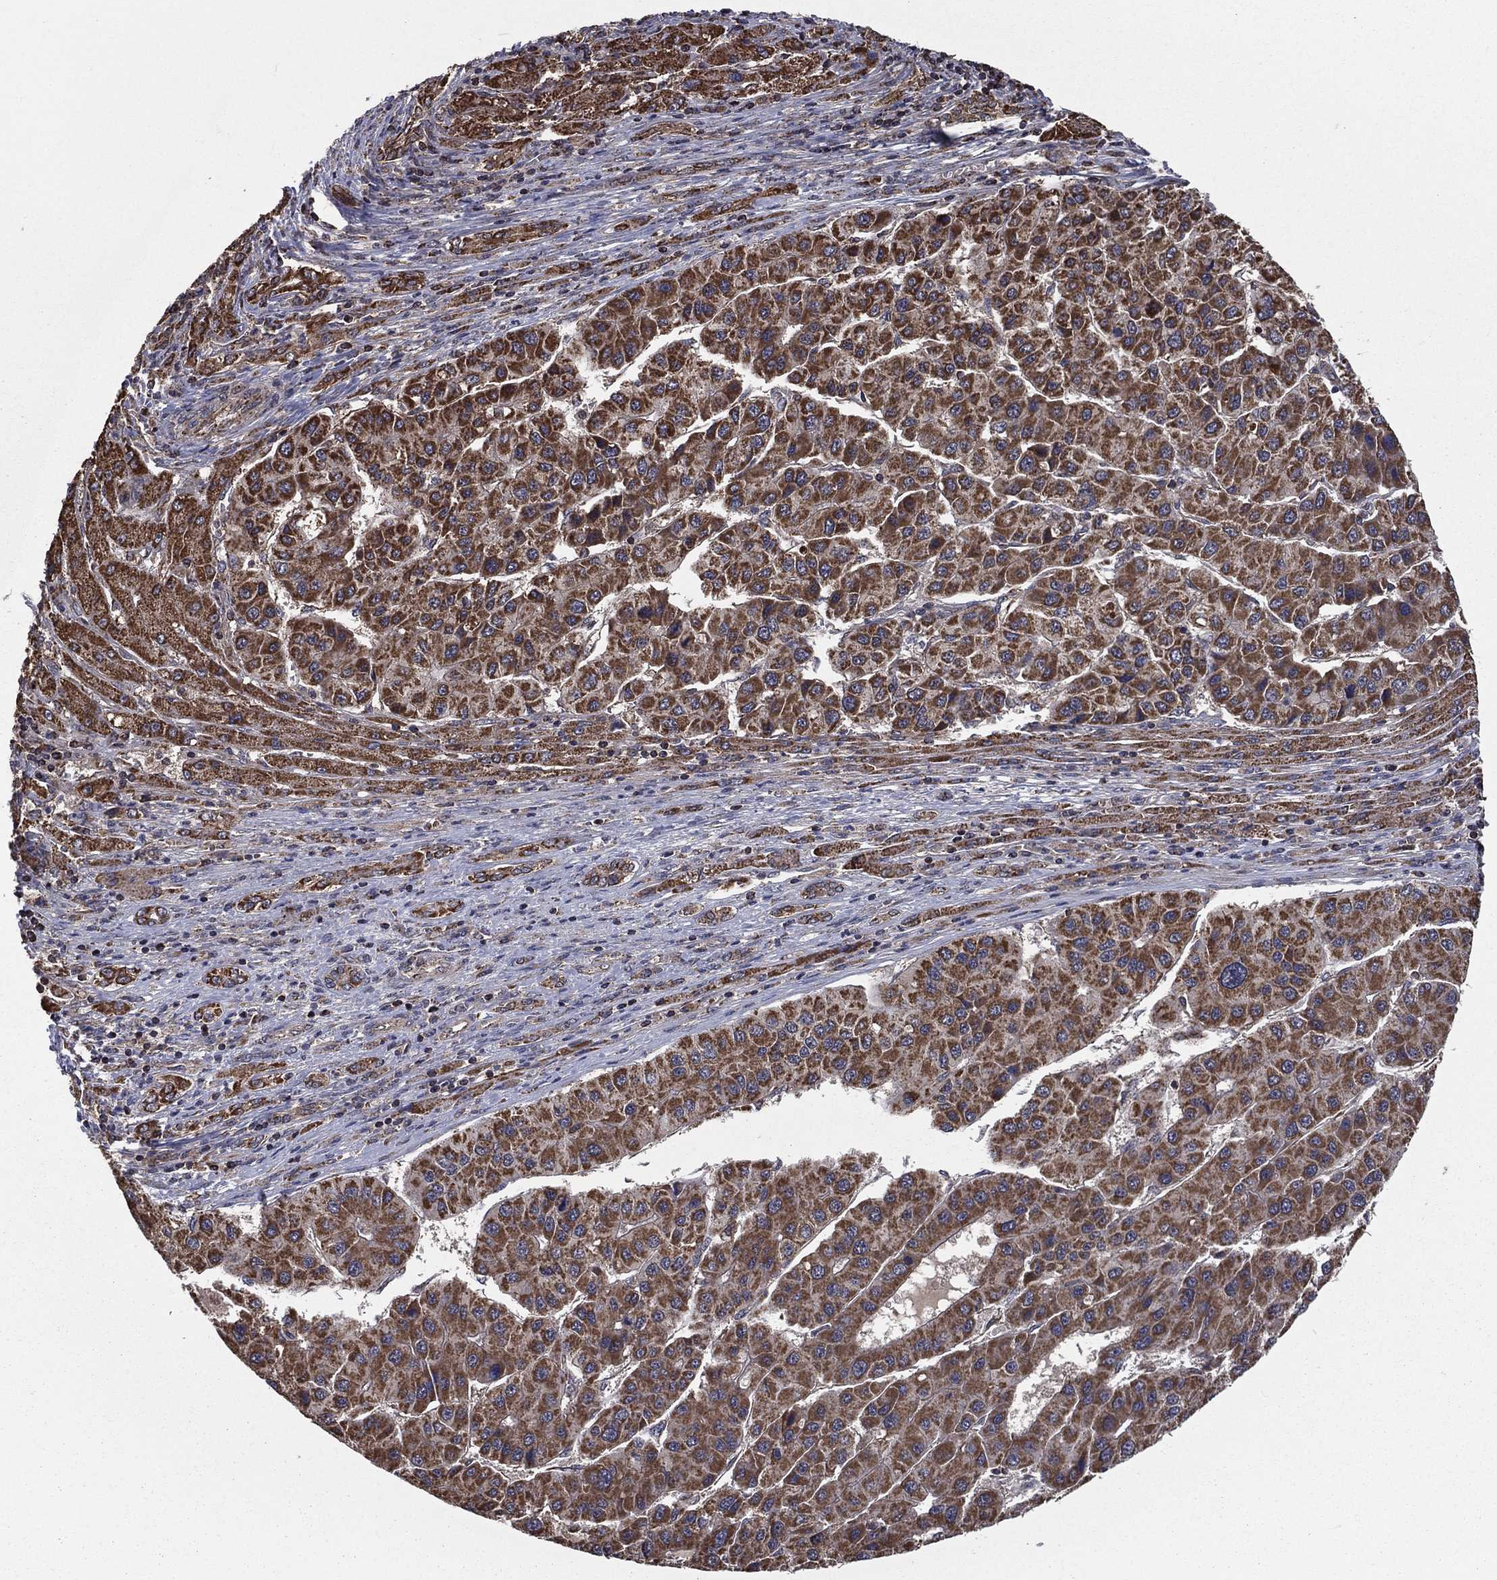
{"staining": {"intensity": "strong", "quantity": ">75%", "location": "cytoplasmic/membranous"}, "tissue": "liver cancer", "cell_type": "Tumor cells", "image_type": "cancer", "snomed": [{"axis": "morphology", "description": "Carcinoma, Hepatocellular, NOS"}, {"axis": "topography", "description": "Liver"}], "caption": "Brown immunohistochemical staining in hepatocellular carcinoma (liver) shows strong cytoplasmic/membranous expression in approximately >75% of tumor cells.", "gene": "RIGI", "patient": {"sex": "male", "age": 73}}